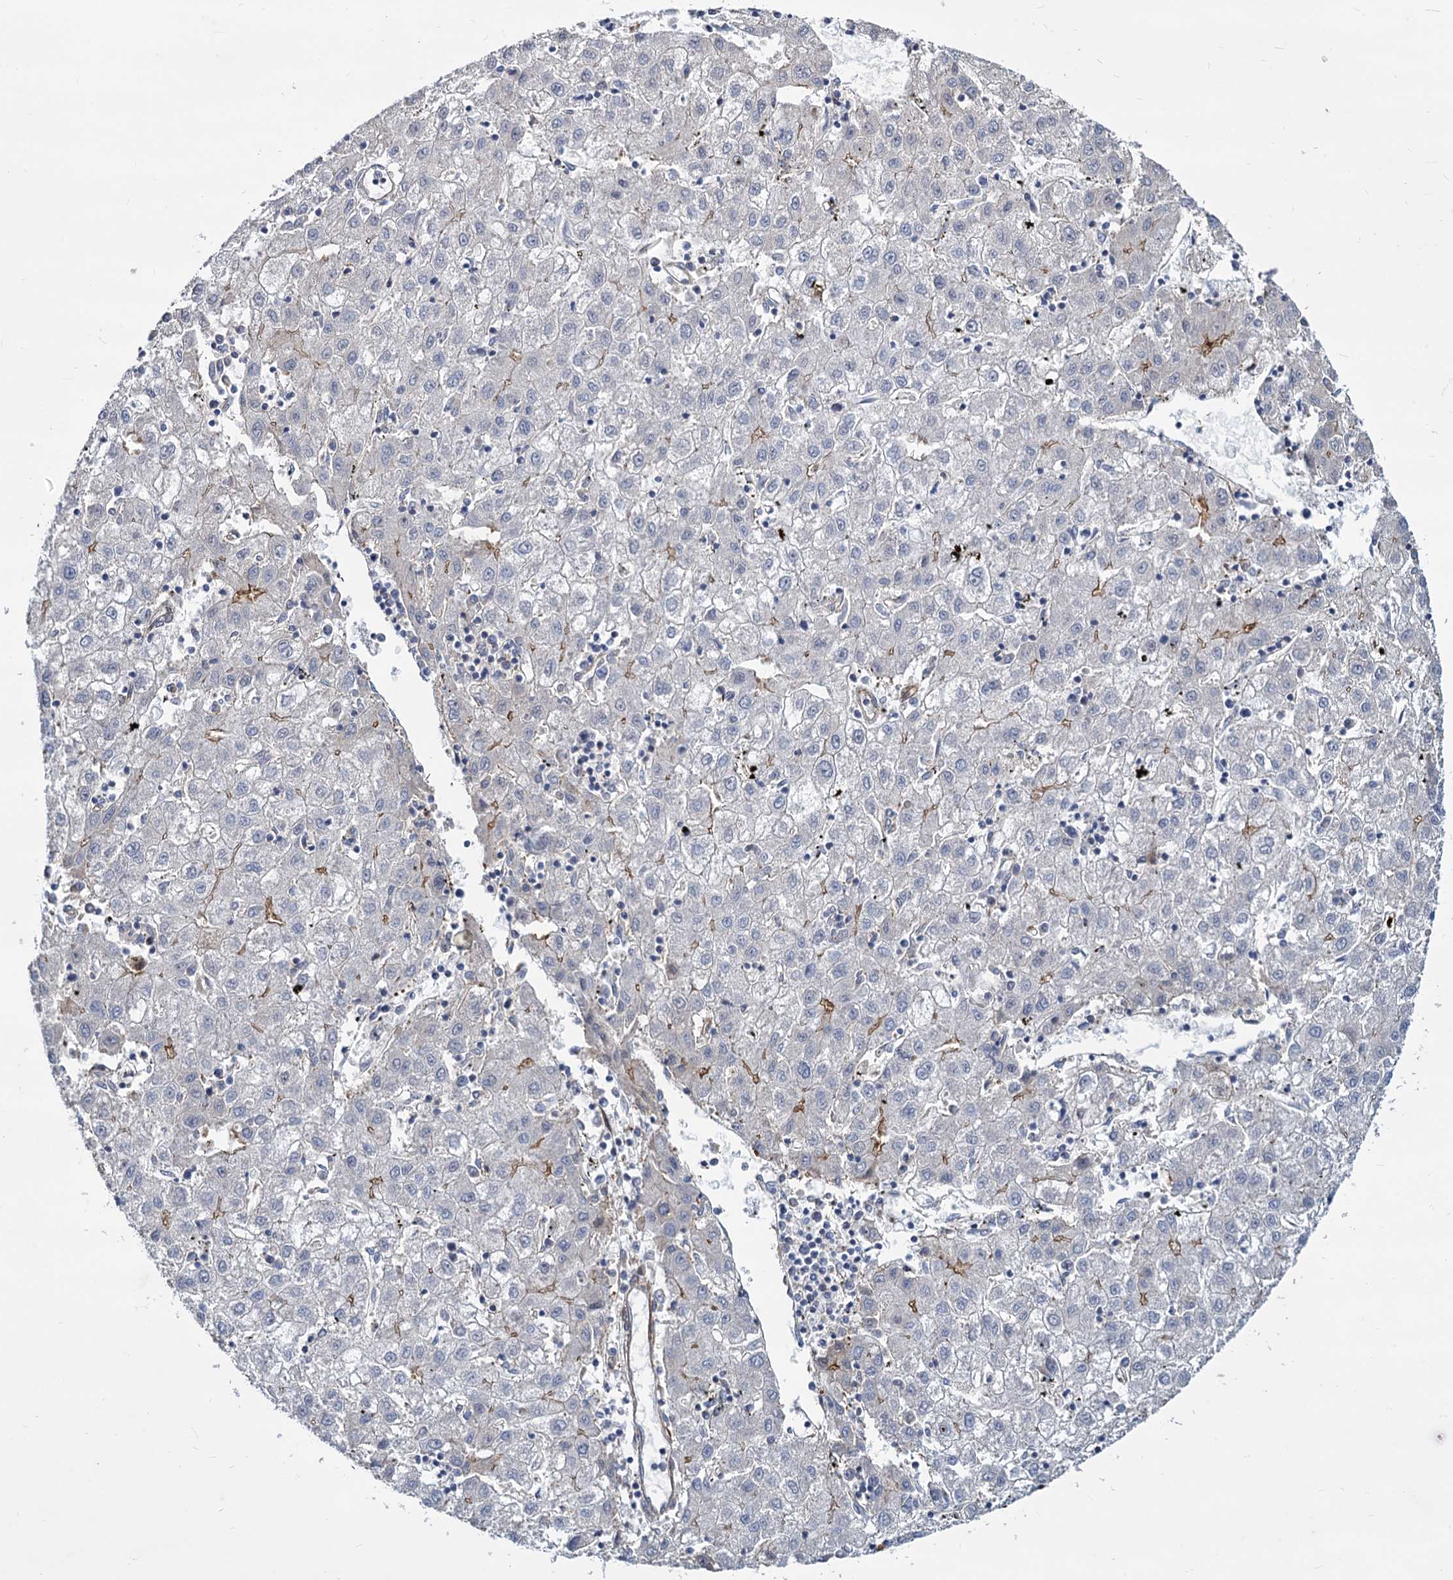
{"staining": {"intensity": "negative", "quantity": "none", "location": "none"}, "tissue": "liver cancer", "cell_type": "Tumor cells", "image_type": "cancer", "snomed": [{"axis": "morphology", "description": "Carcinoma, Hepatocellular, NOS"}, {"axis": "topography", "description": "Liver"}], "caption": "Liver cancer stained for a protein using IHC shows no expression tumor cells.", "gene": "TRIM77", "patient": {"sex": "male", "age": 72}}